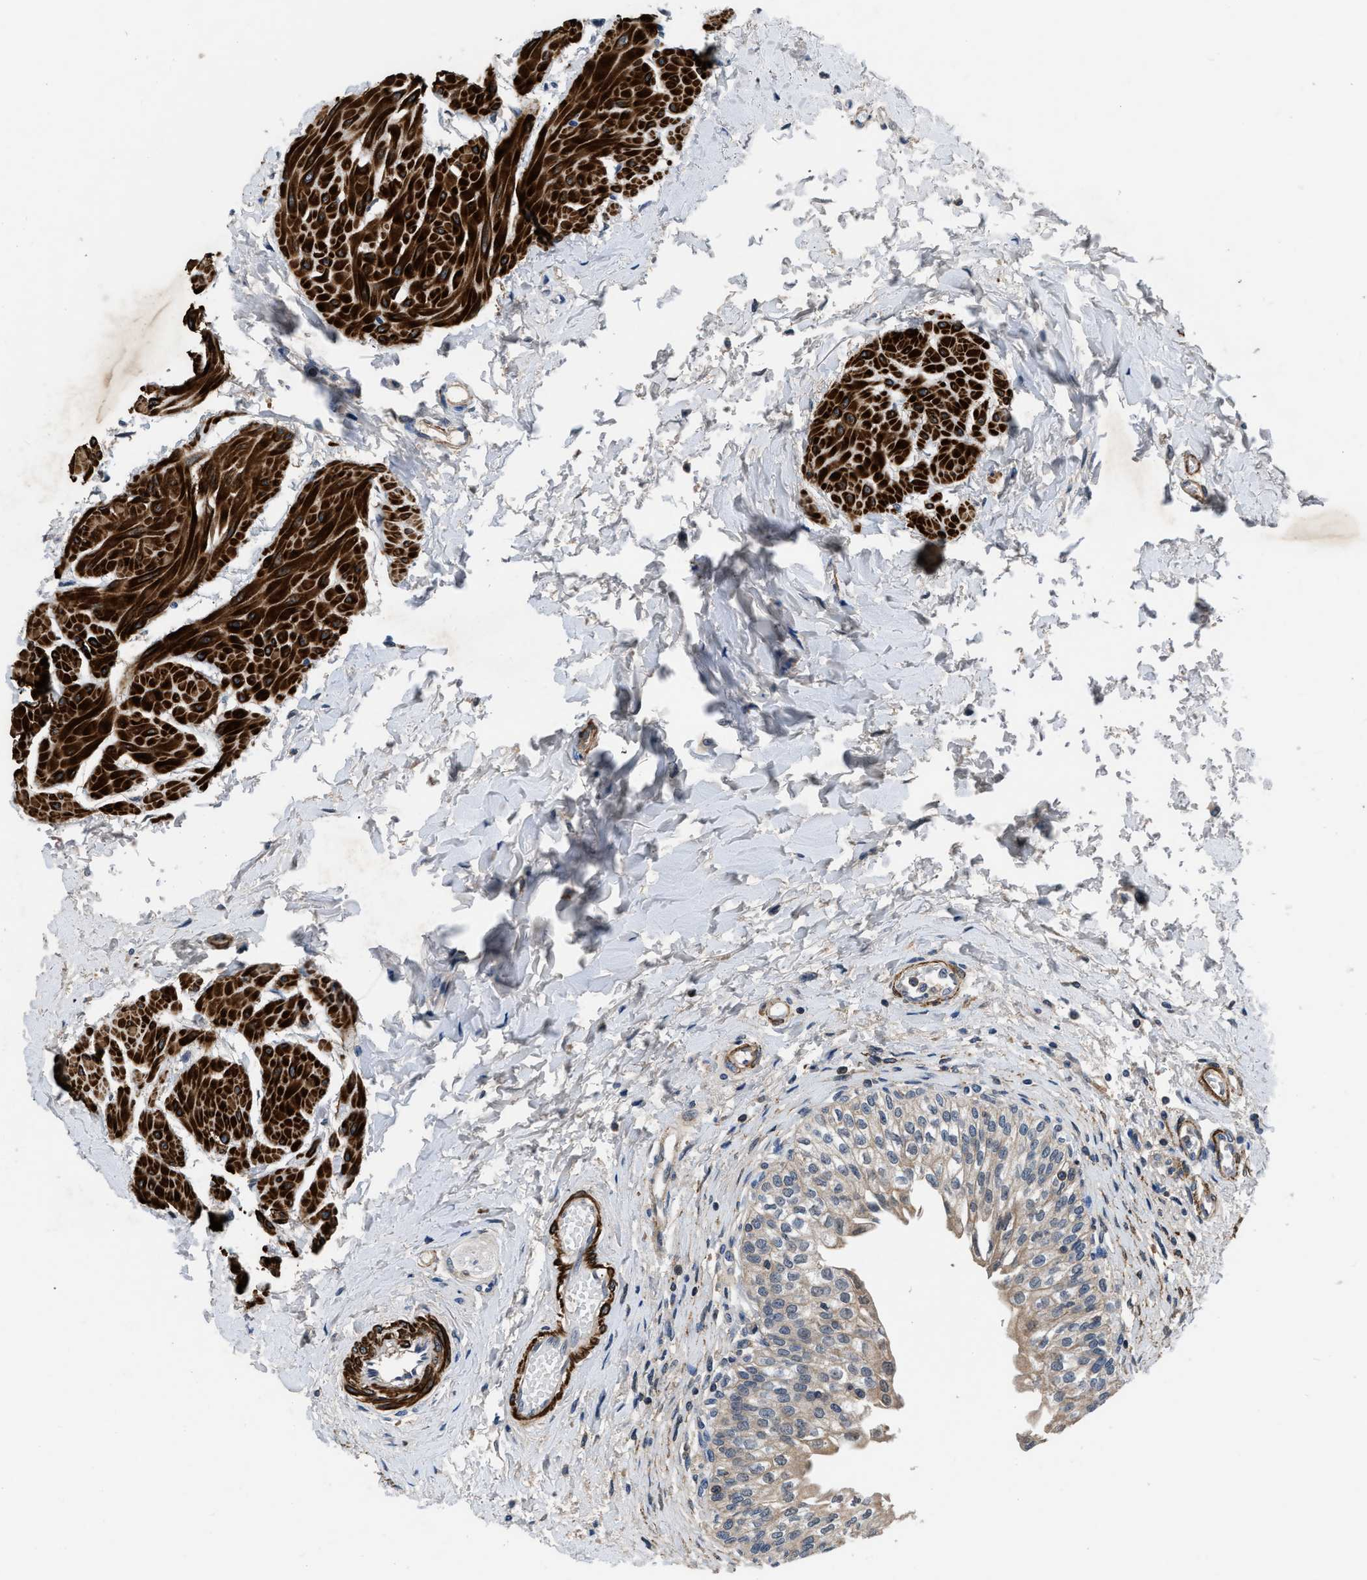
{"staining": {"intensity": "weak", "quantity": "25%-75%", "location": "cytoplasmic/membranous"}, "tissue": "urinary bladder", "cell_type": "Urothelial cells", "image_type": "normal", "snomed": [{"axis": "morphology", "description": "Normal tissue, NOS"}, {"axis": "topography", "description": "Urinary bladder"}], "caption": "Benign urinary bladder was stained to show a protein in brown. There is low levels of weak cytoplasmic/membranous staining in approximately 25%-75% of urothelial cells. (IHC, brightfield microscopy, high magnification).", "gene": "LANCL2", "patient": {"sex": "male", "age": 55}}